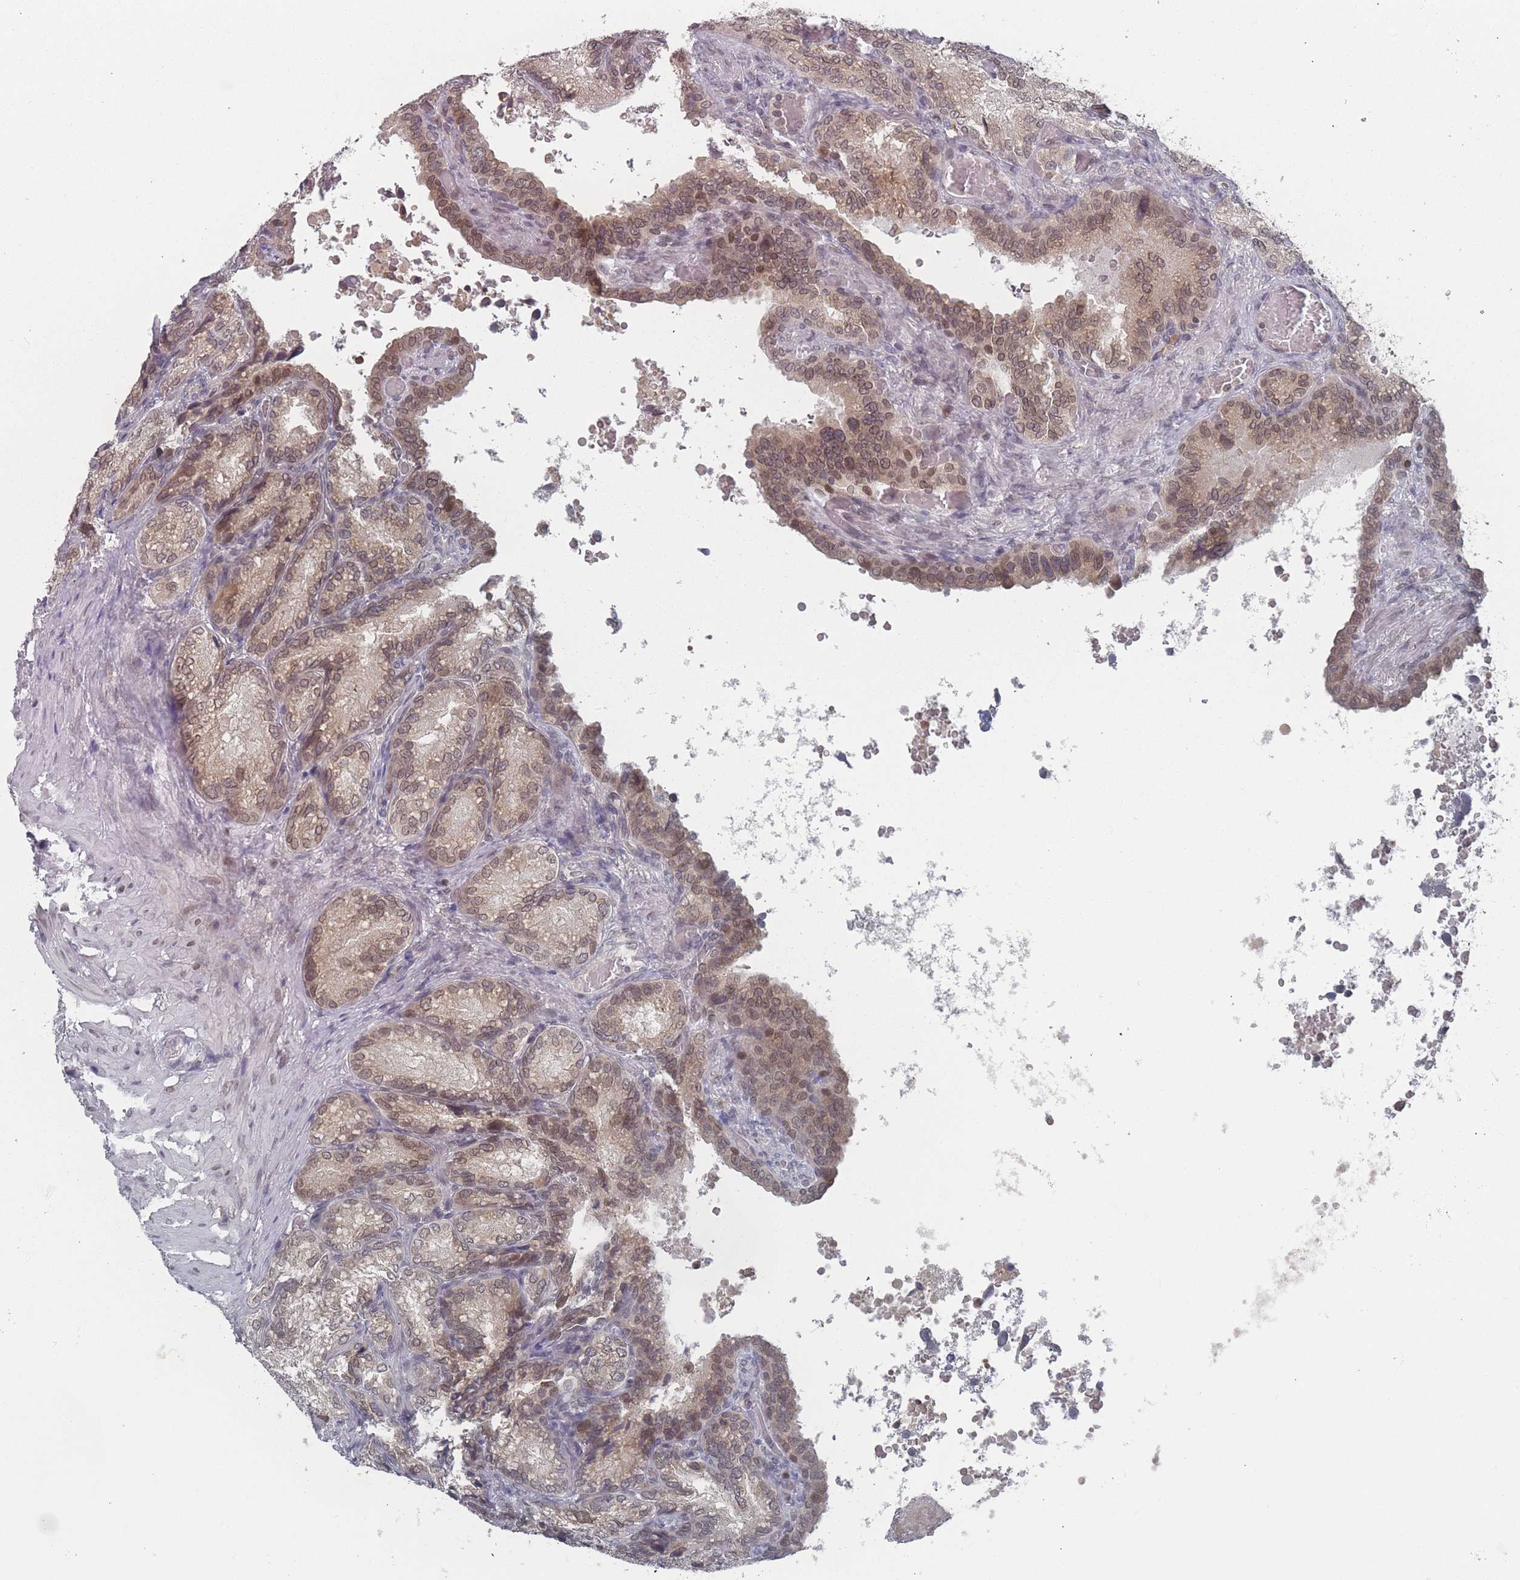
{"staining": {"intensity": "moderate", "quantity": "25%-75%", "location": "cytoplasmic/membranous,nuclear"}, "tissue": "seminal vesicle", "cell_type": "Glandular cells", "image_type": "normal", "snomed": [{"axis": "morphology", "description": "Normal tissue, NOS"}, {"axis": "topography", "description": "Seminal veicle"}], "caption": "A photomicrograph showing moderate cytoplasmic/membranous,nuclear staining in approximately 25%-75% of glandular cells in unremarkable seminal vesicle, as visualized by brown immunohistochemical staining.", "gene": "TBC1D25", "patient": {"sex": "male", "age": 58}}